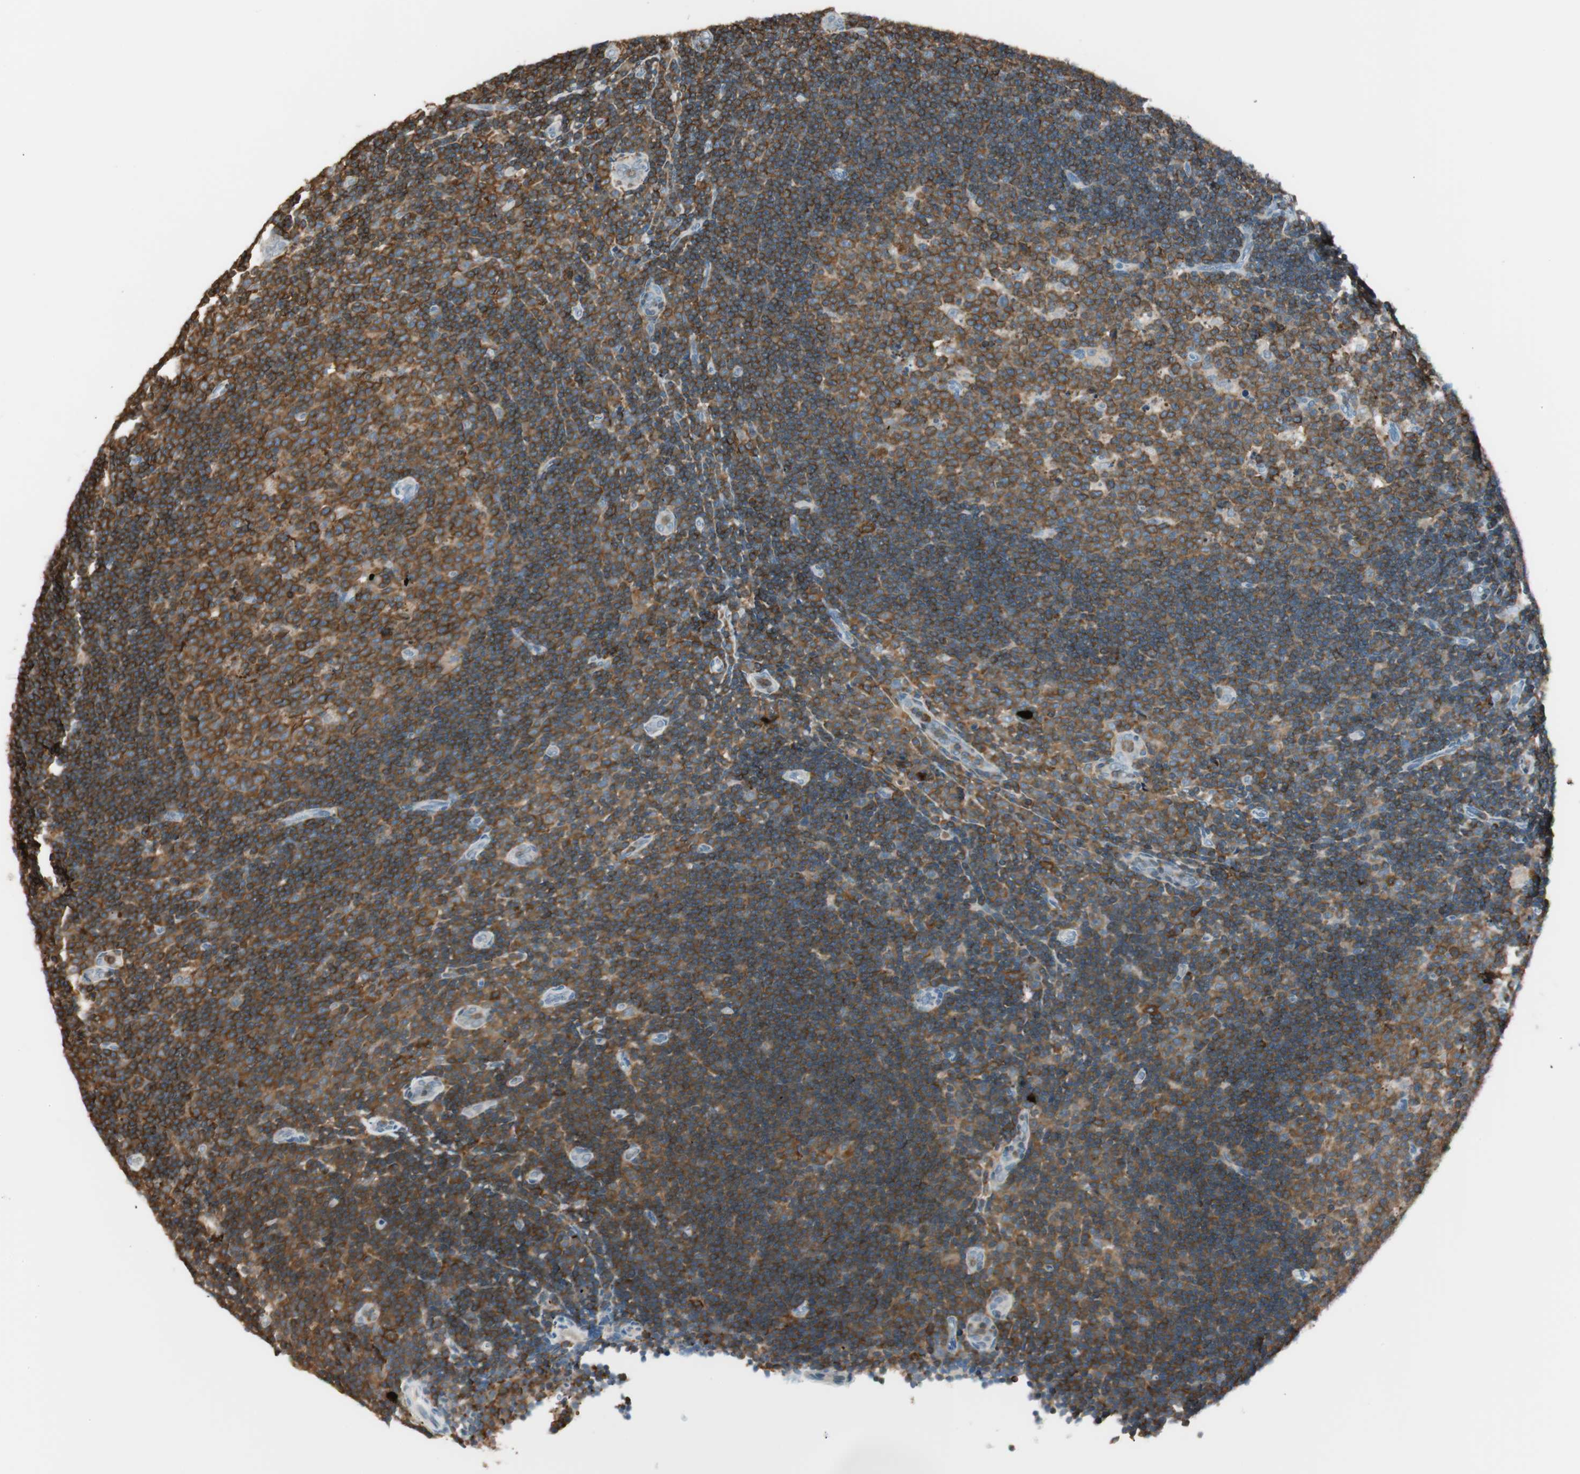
{"staining": {"intensity": "moderate", "quantity": ">75%", "location": "cytoplasmic/membranous"}, "tissue": "lymph node", "cell_type": "Germinal center cells", "image_type": "normal", "snomed": [{"axis": "morphology", "description": "Normal tissue, NOS"}, {"axis": "topography", "description": "Lymph node"}, {"axis": "topography", "description": "Salivary gland"}], "caption": "Normal lymph node shows moderate cytoplasmic/membranous staining in approximately >75% of germinal center cells, visualized by immunohistochemistry. (DAB (3,3'-diaminobenzidine) IHC, brown staining for protein, blue staining for nuclei).", "gene": "HPGD", "patient": {"sex": "male", "age": 8}}